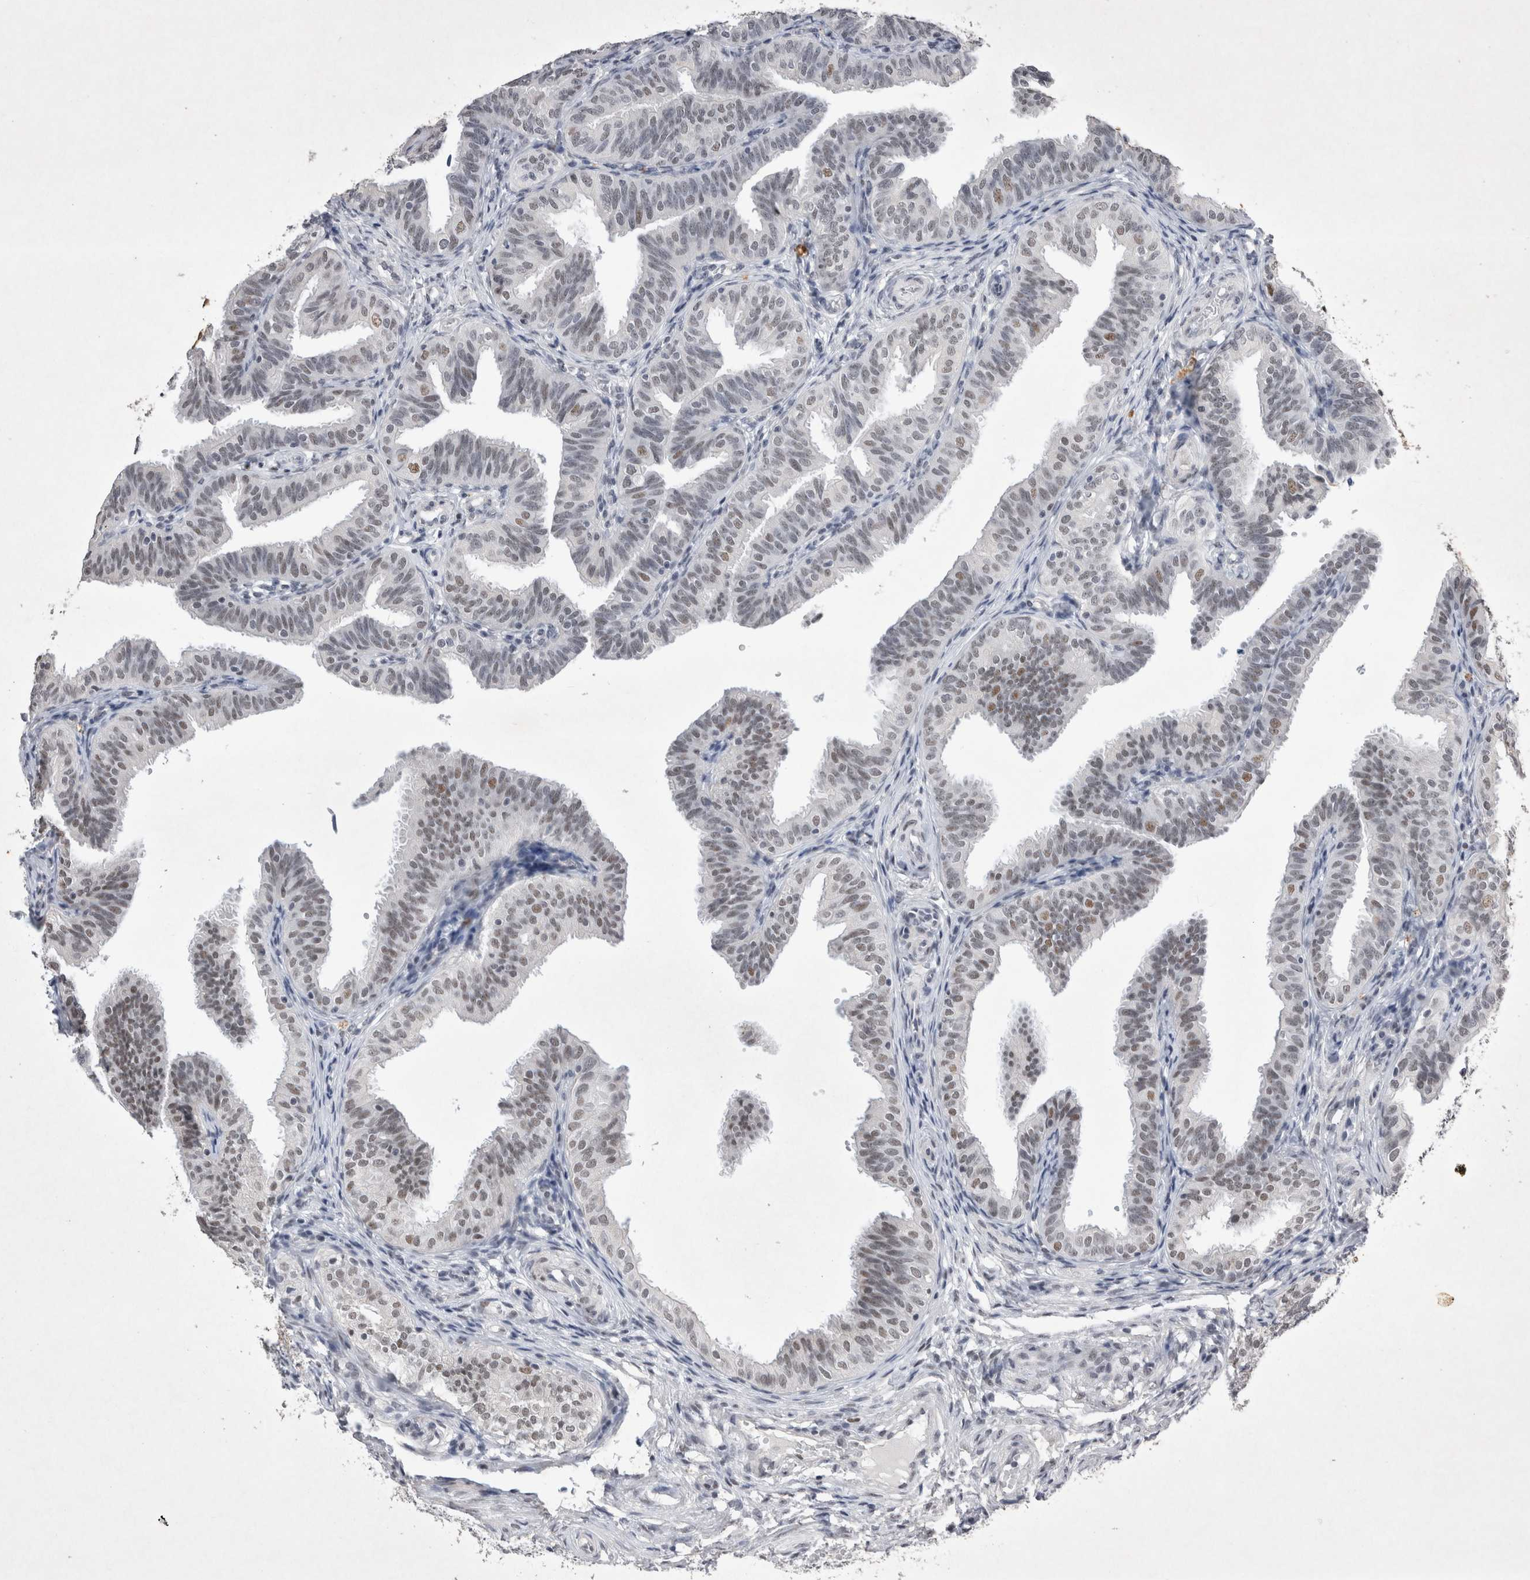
{"staining": {"intensity": "moderate", "quantity": "<25%", "location": "nuclear"}, "tissue": "fallopian tube", "cell_type": "Glandular cells", "image_type": "normal", "snomed": [{"axis": "morphology", "description": "Normal tissue, NOS"}, {"axis": "topography", "description": "Fallopian tube"}], "caption": "DAB immunohistochemical staining of unremarkable human fallopian tube exhibits moderate nuclear protein staining in about <25% of glandular cells.", "gene": "RBM6", "patient": {"sex": "female", "age": 35}}